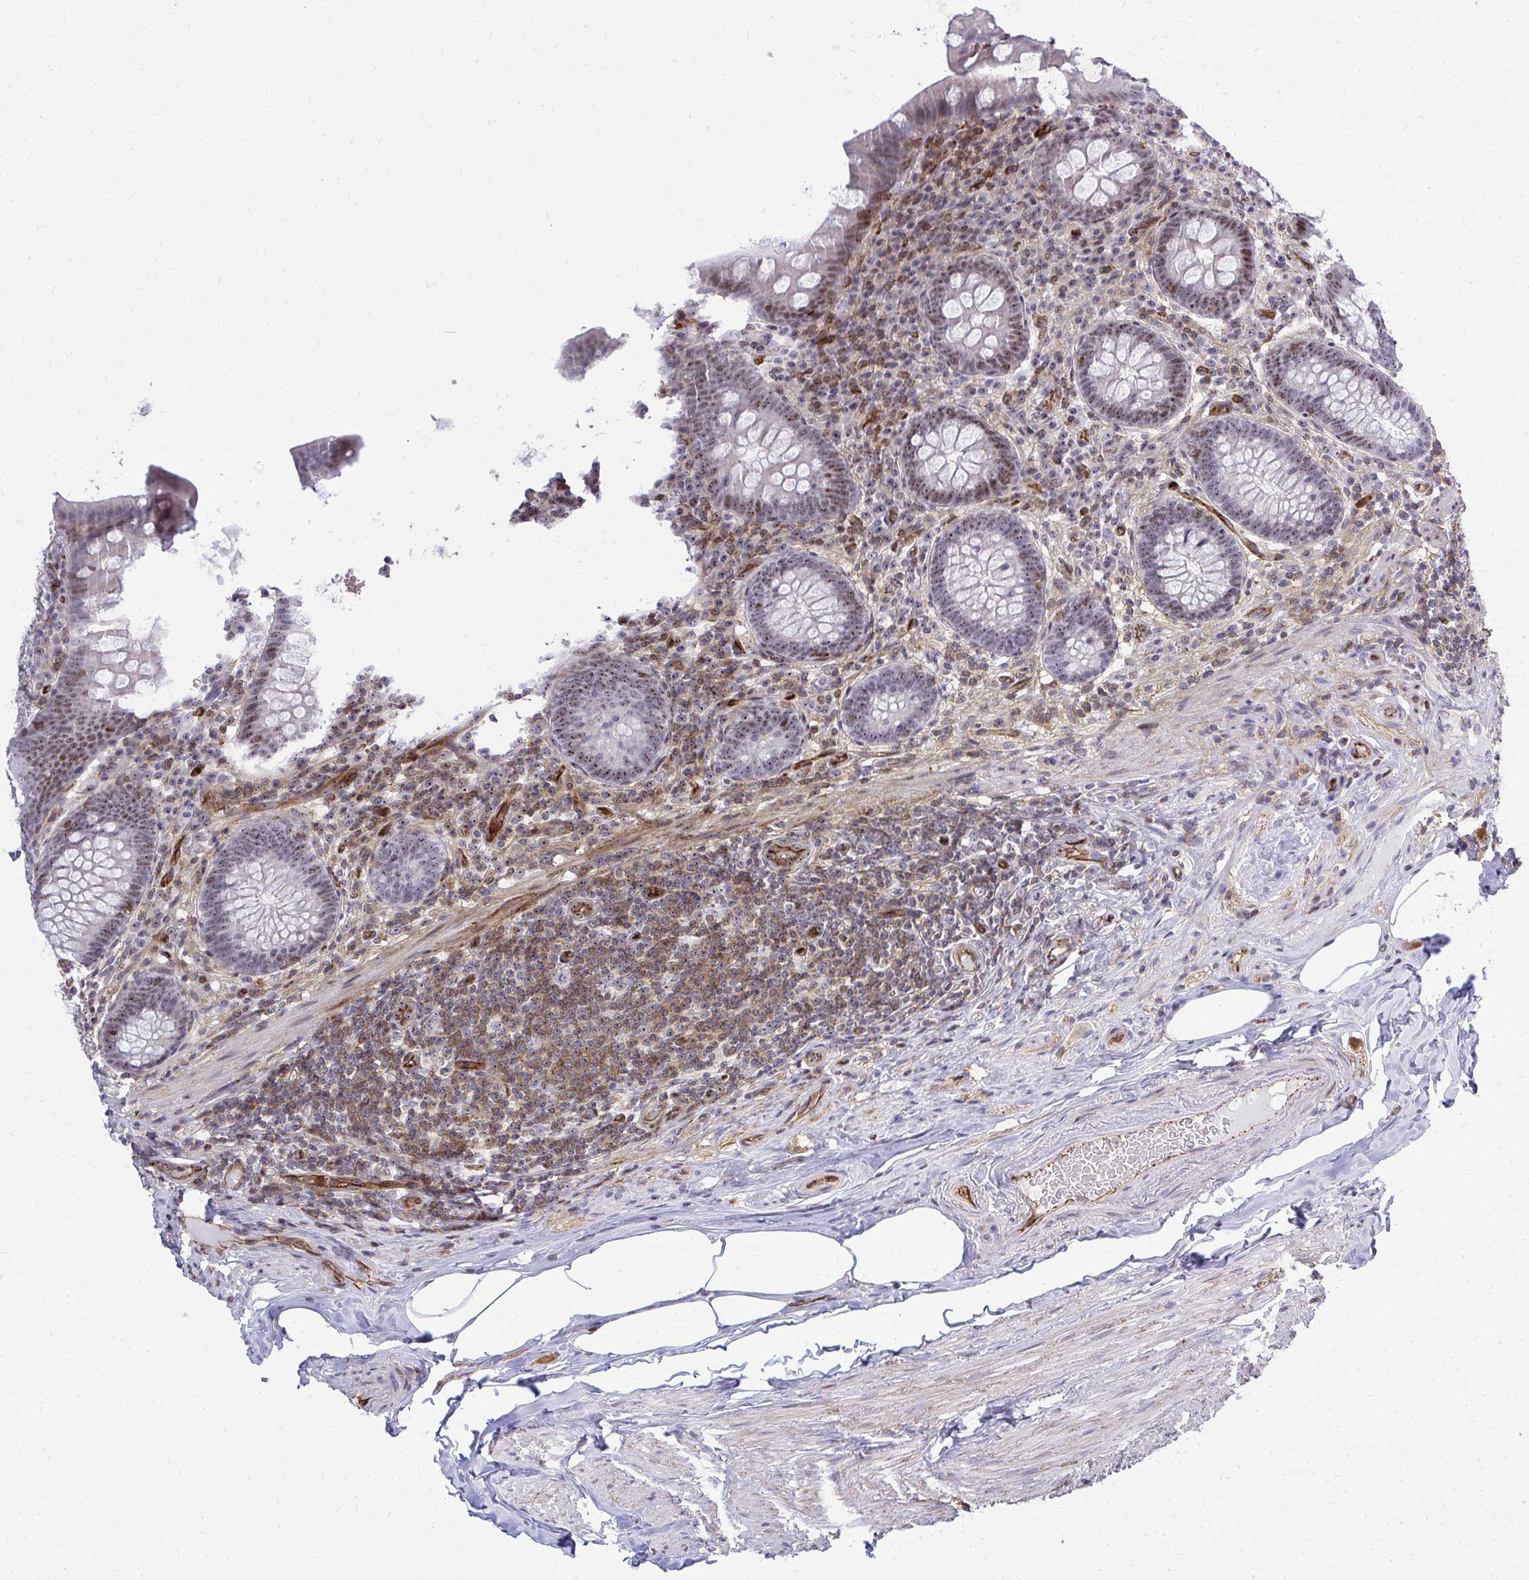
{"staining": {"intensity": "moderate", "quantity": "25%-75%", "location": "nuclear"}, "tissue": "appendix", "cell_type": "Glandular cells", "image_type": "normal", "snomed": [{"axis": "morphology", "description": "Normal tissue, NOS"}, {"axis": "topography", "description": "Appendix"}], "caption": "Immunohistochemistry (DAB) staining of unremarkable human appendix shows moderate nuclear protein positivity in approximately 25%-75% of glandular cells. (DAB (3,3'-diaminobenzidine) IHC with brightfield microscopy, high magnification).", "gene": "FOXN3", "patient": {"sex": "male", "age": 71}}